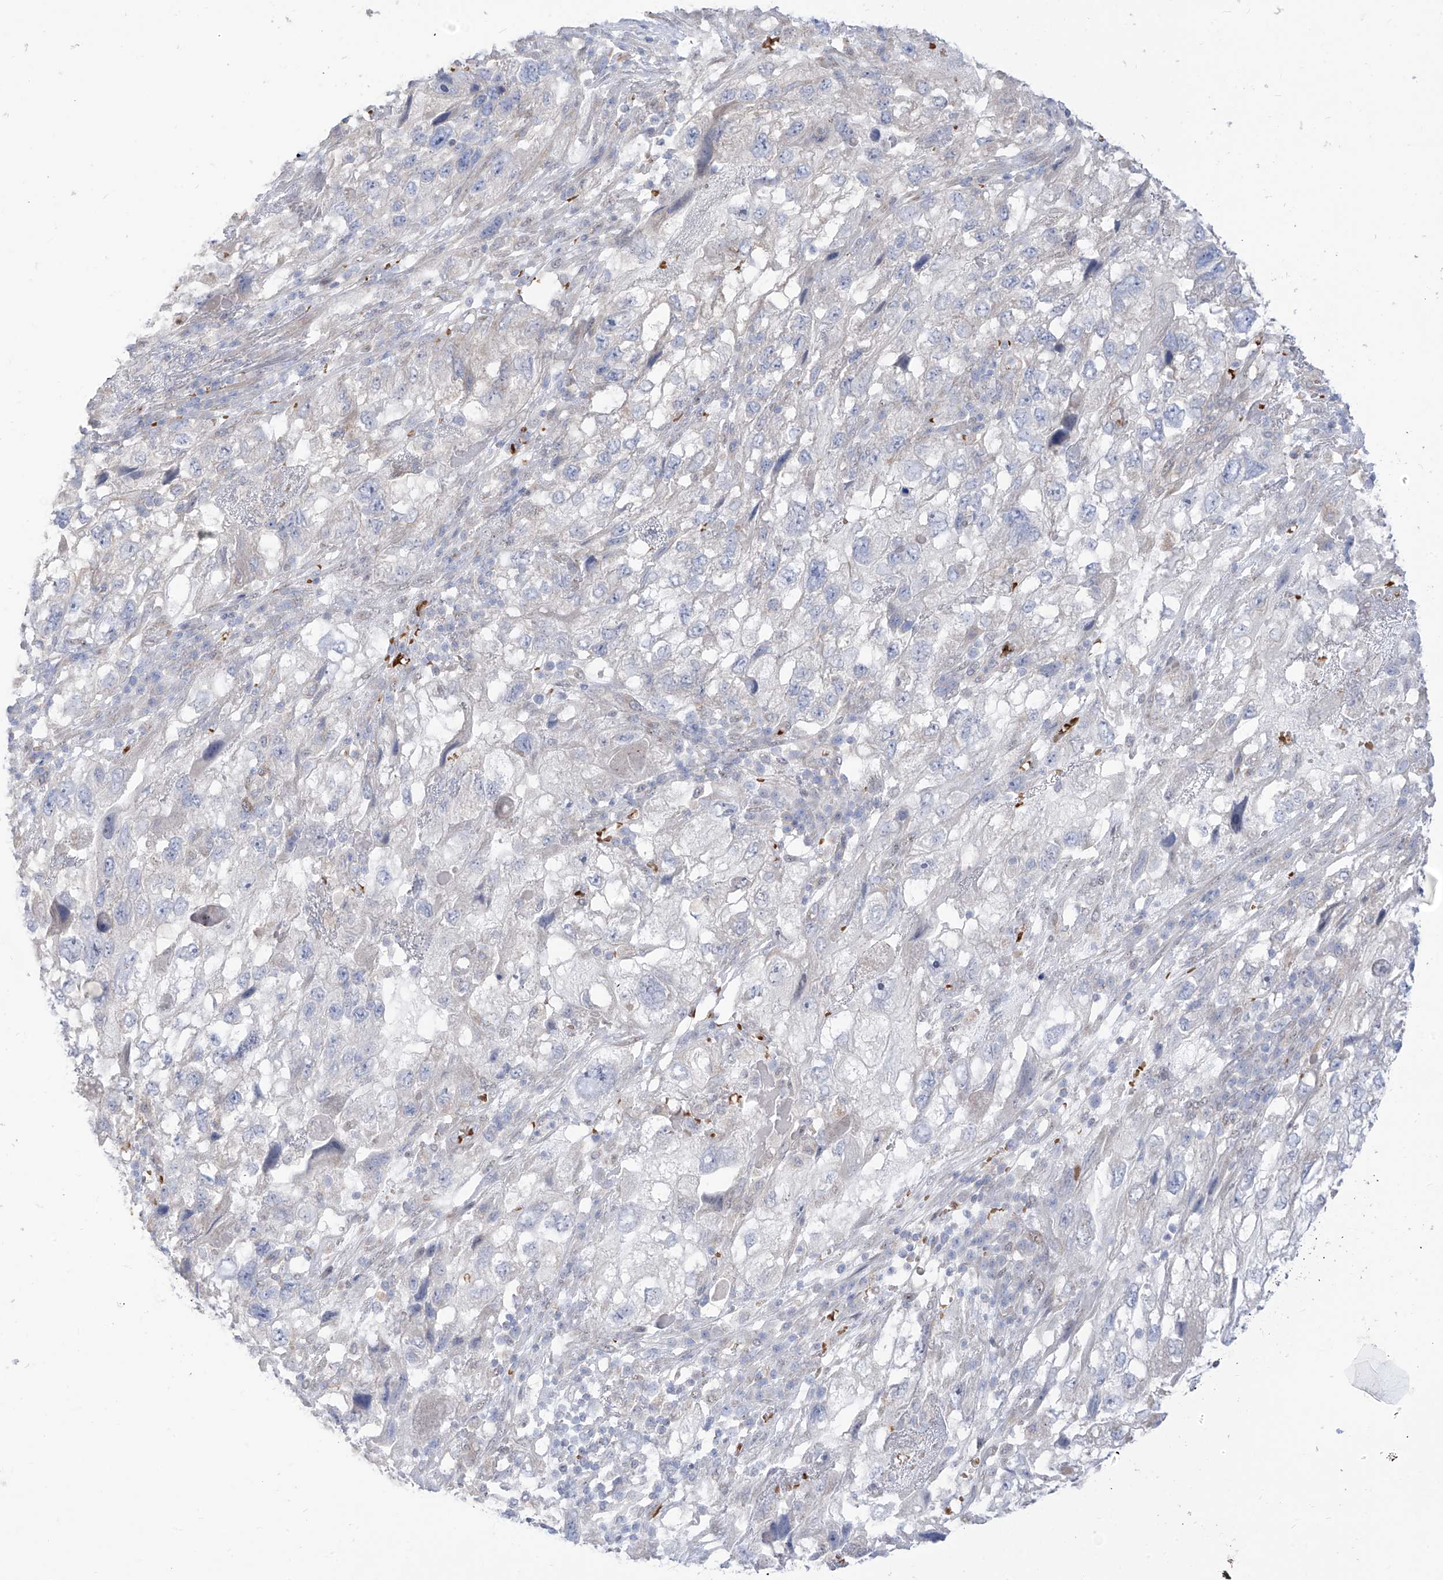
{"staining": {"intensity": "negative", "quantity": "none", "location": "none"}, "tissue": "endometrial cancer", "cell_type": "Tumor cells", "image_type": "cancer", "snomed": [{"axis": "morphology", "description": "Adenocarcinoma, NOS"}, {"axis": "topography", "description": "Endometrium"}], "caption": "Immunohistochemistry of human adenocarcinoma (endometrial) reveals no expression in tumor cells.", "gene": "ARHGEF40", "patient": {"sex": "female", "age": 49}}